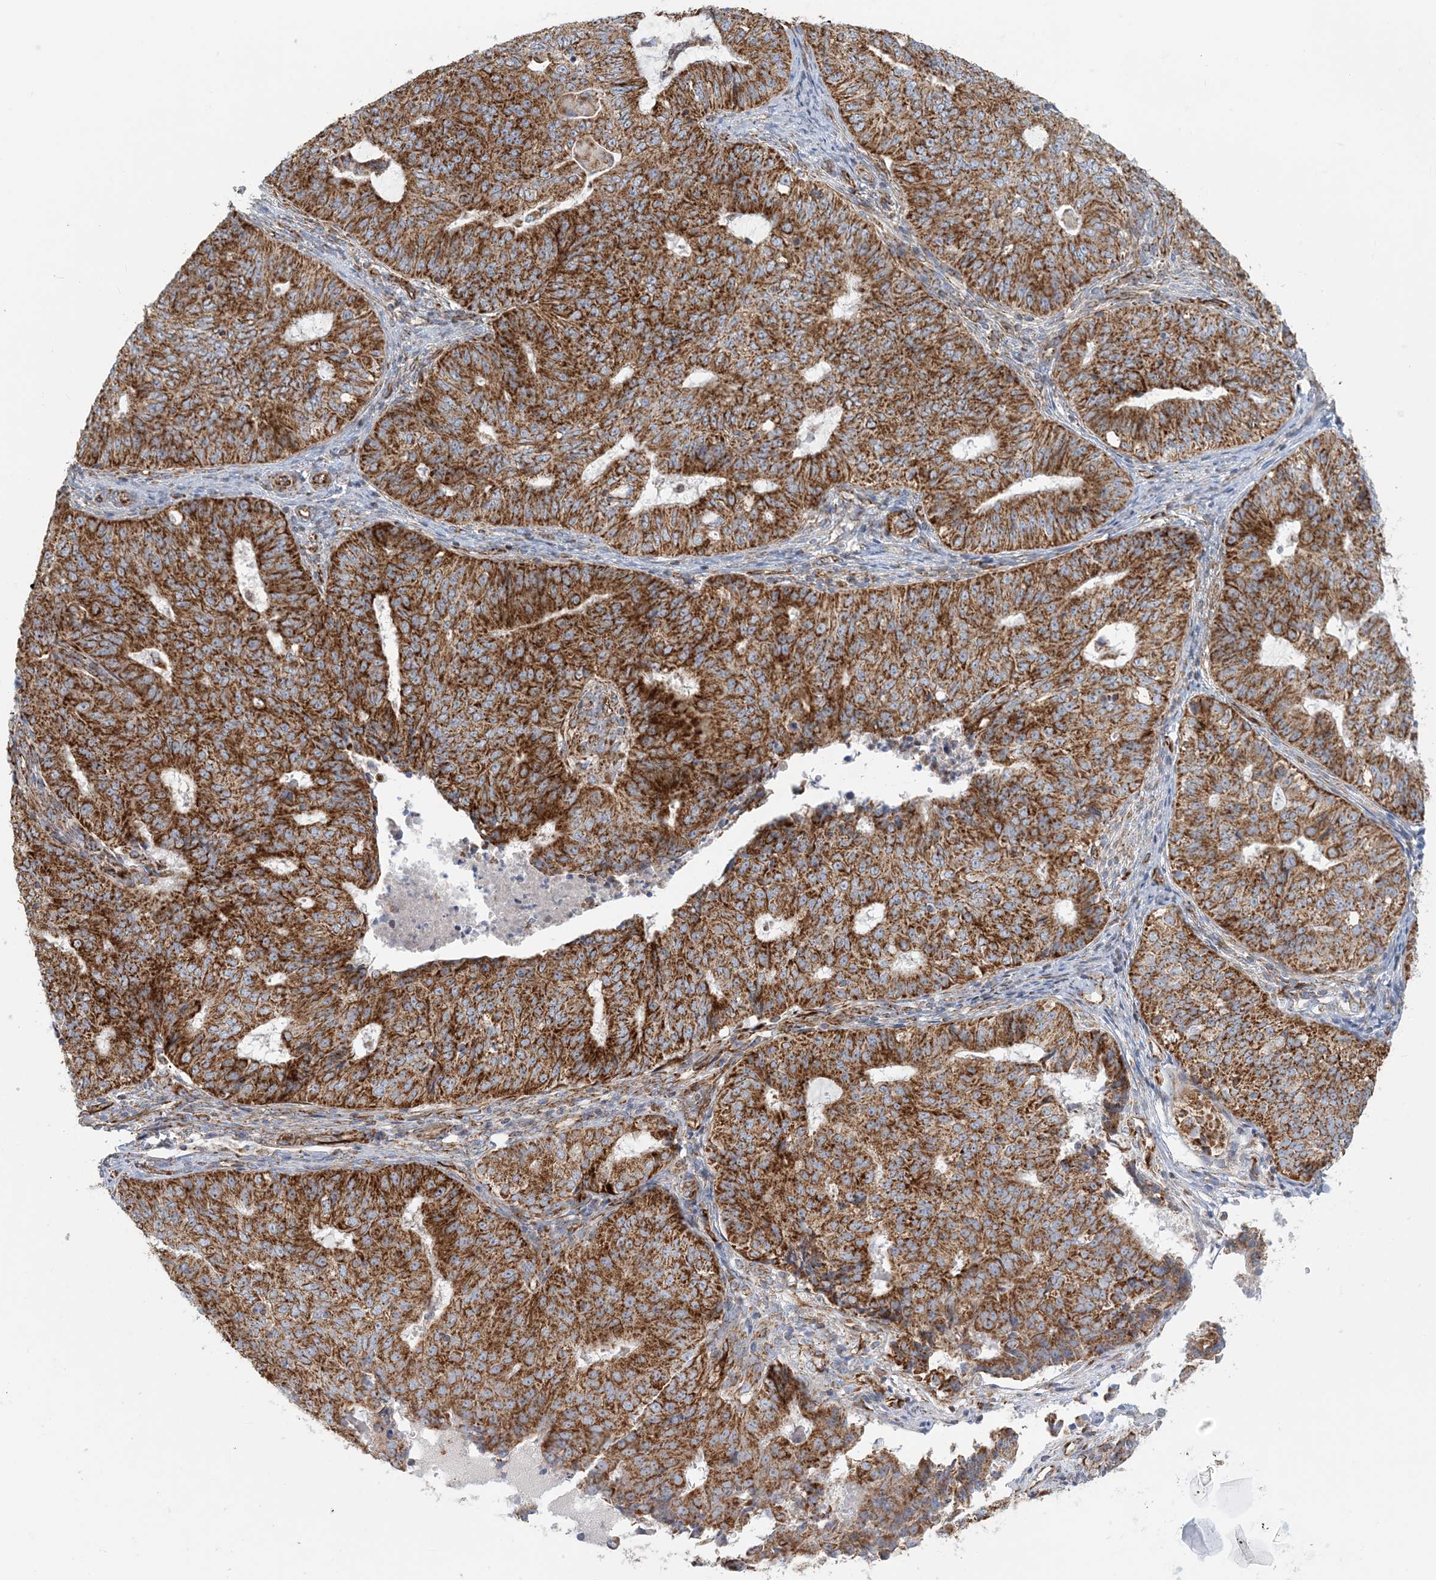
{"staining": {"intensity": "strong", "quantity": ">75%", "location": "cytoplasmic/membranous"}, "tissue": "endometrial cancer", "cell_type": "Tumor cells", "image_type": "cancer", "snomed": [{"axis": "morphology", "description": "Adenocarcinoma, NOS"}, {"axis": "topography", "description": "Endometrium"}], "caption": "Tumor cells demonstrate high levels of strong cytoplasmic/membranous expression in approximately >75% of cells in human endometrial cancer (adenocarcinoma). (DAB (3,3'-diaminobenzidine) IHC with brightfield microscopy, high magnification).", "gene": "COA3", "patient": {"sex": "female", "age": 32}}